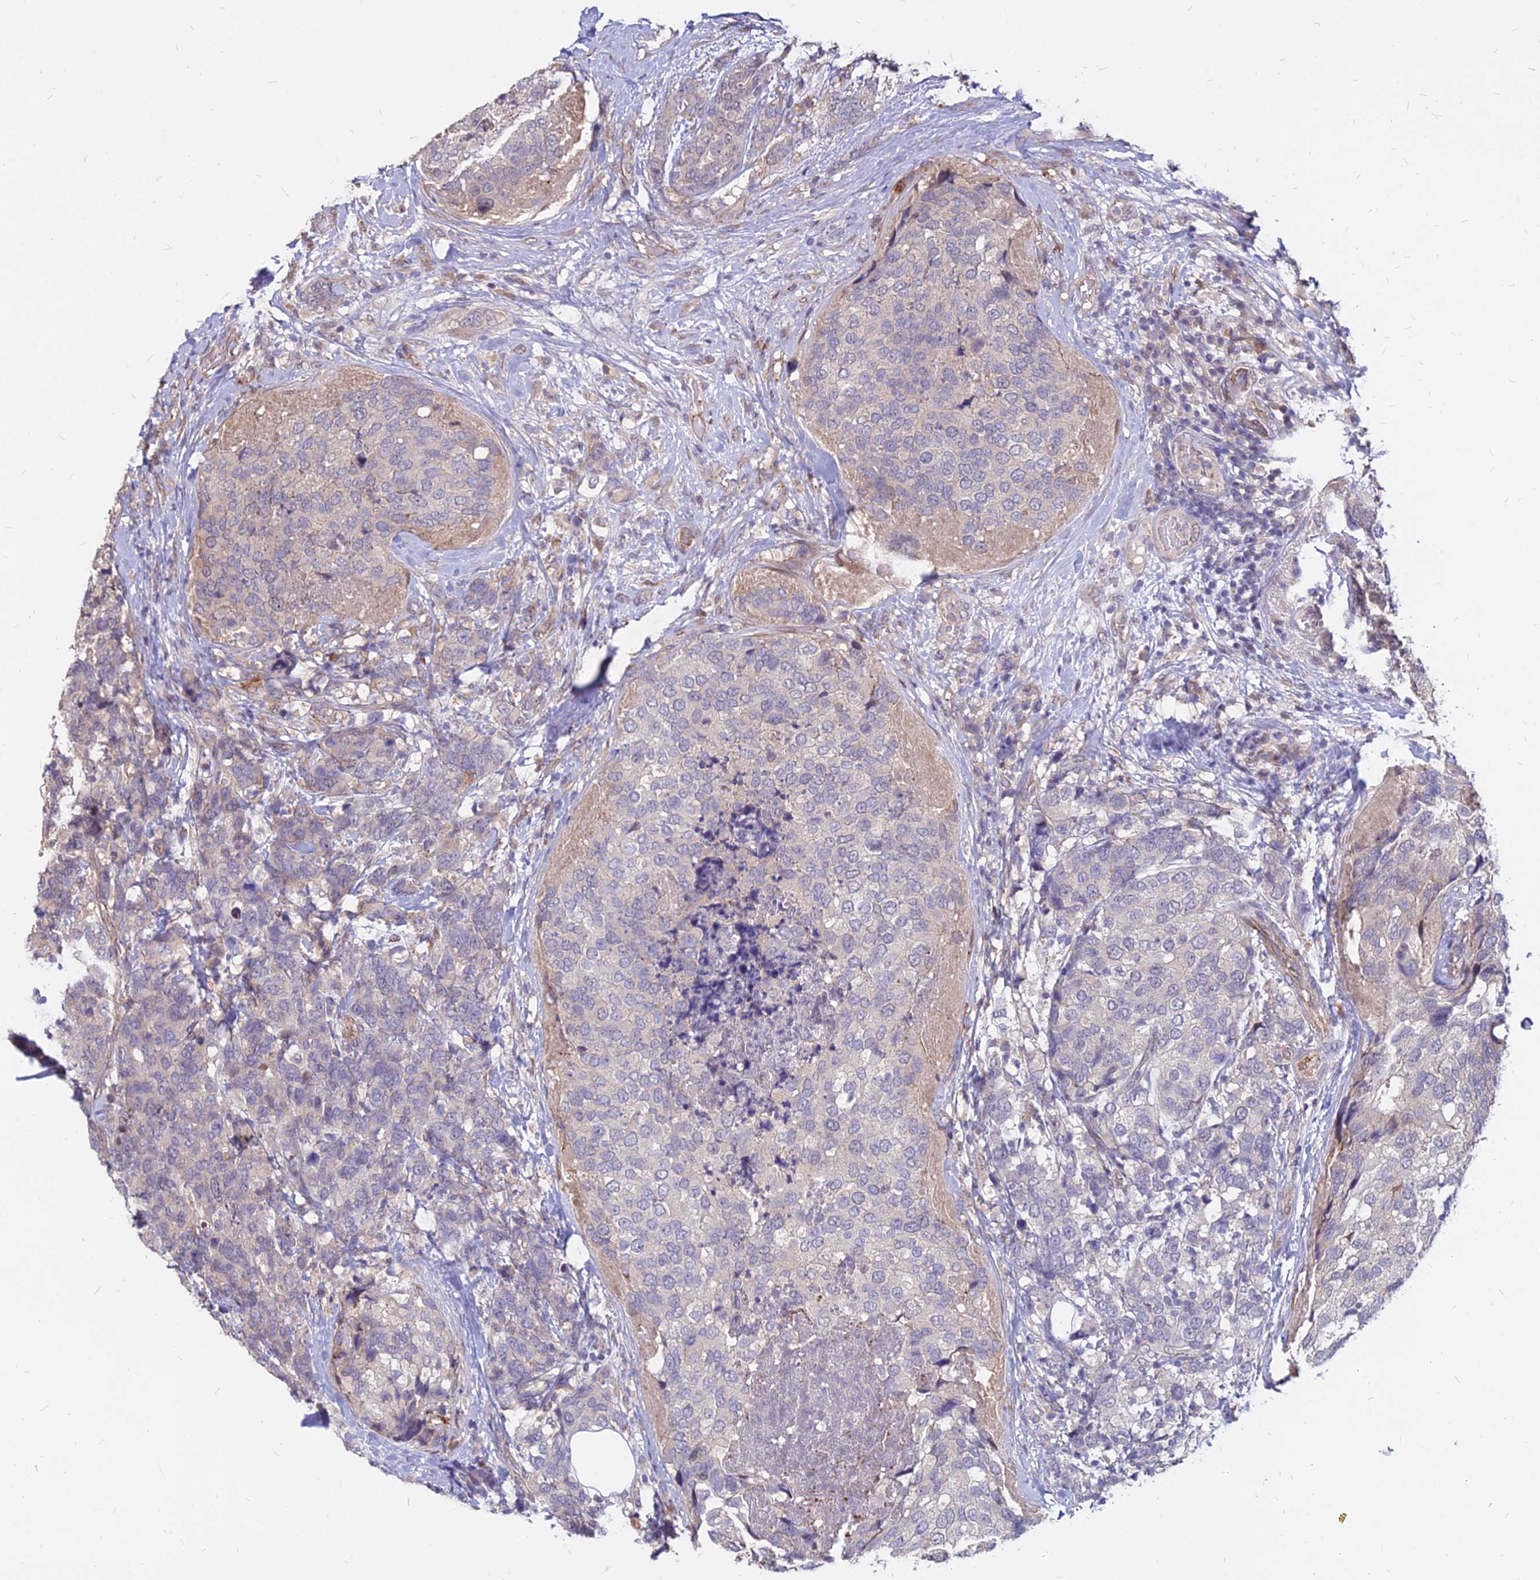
{"staining": {"intensity": "weak", "quantity": "<25%", "location": "cytoplasmic/membranous"}, "tissue": "breast cancer", "cell_type": "Tumor cells", "image_type": "cancer", "snomed": [{"axis": "morphology", "description": "Lobular carcinoma"}, {"axis": "topography", "description": "Breast"}], "caption": "This micrograph is of lobular carcinoma (breast) stained with IHC to label a protein in brown with the nuclei are counter-stained blue. There is no positivity in tumor cells. (Stains: DAB immunohistochemistry with hematoxylin counter stain, Microscopy: brightfield microscopy at high magnification).", "gene": "C11orf68", "patient": {"sex": "female", "age": 59}}